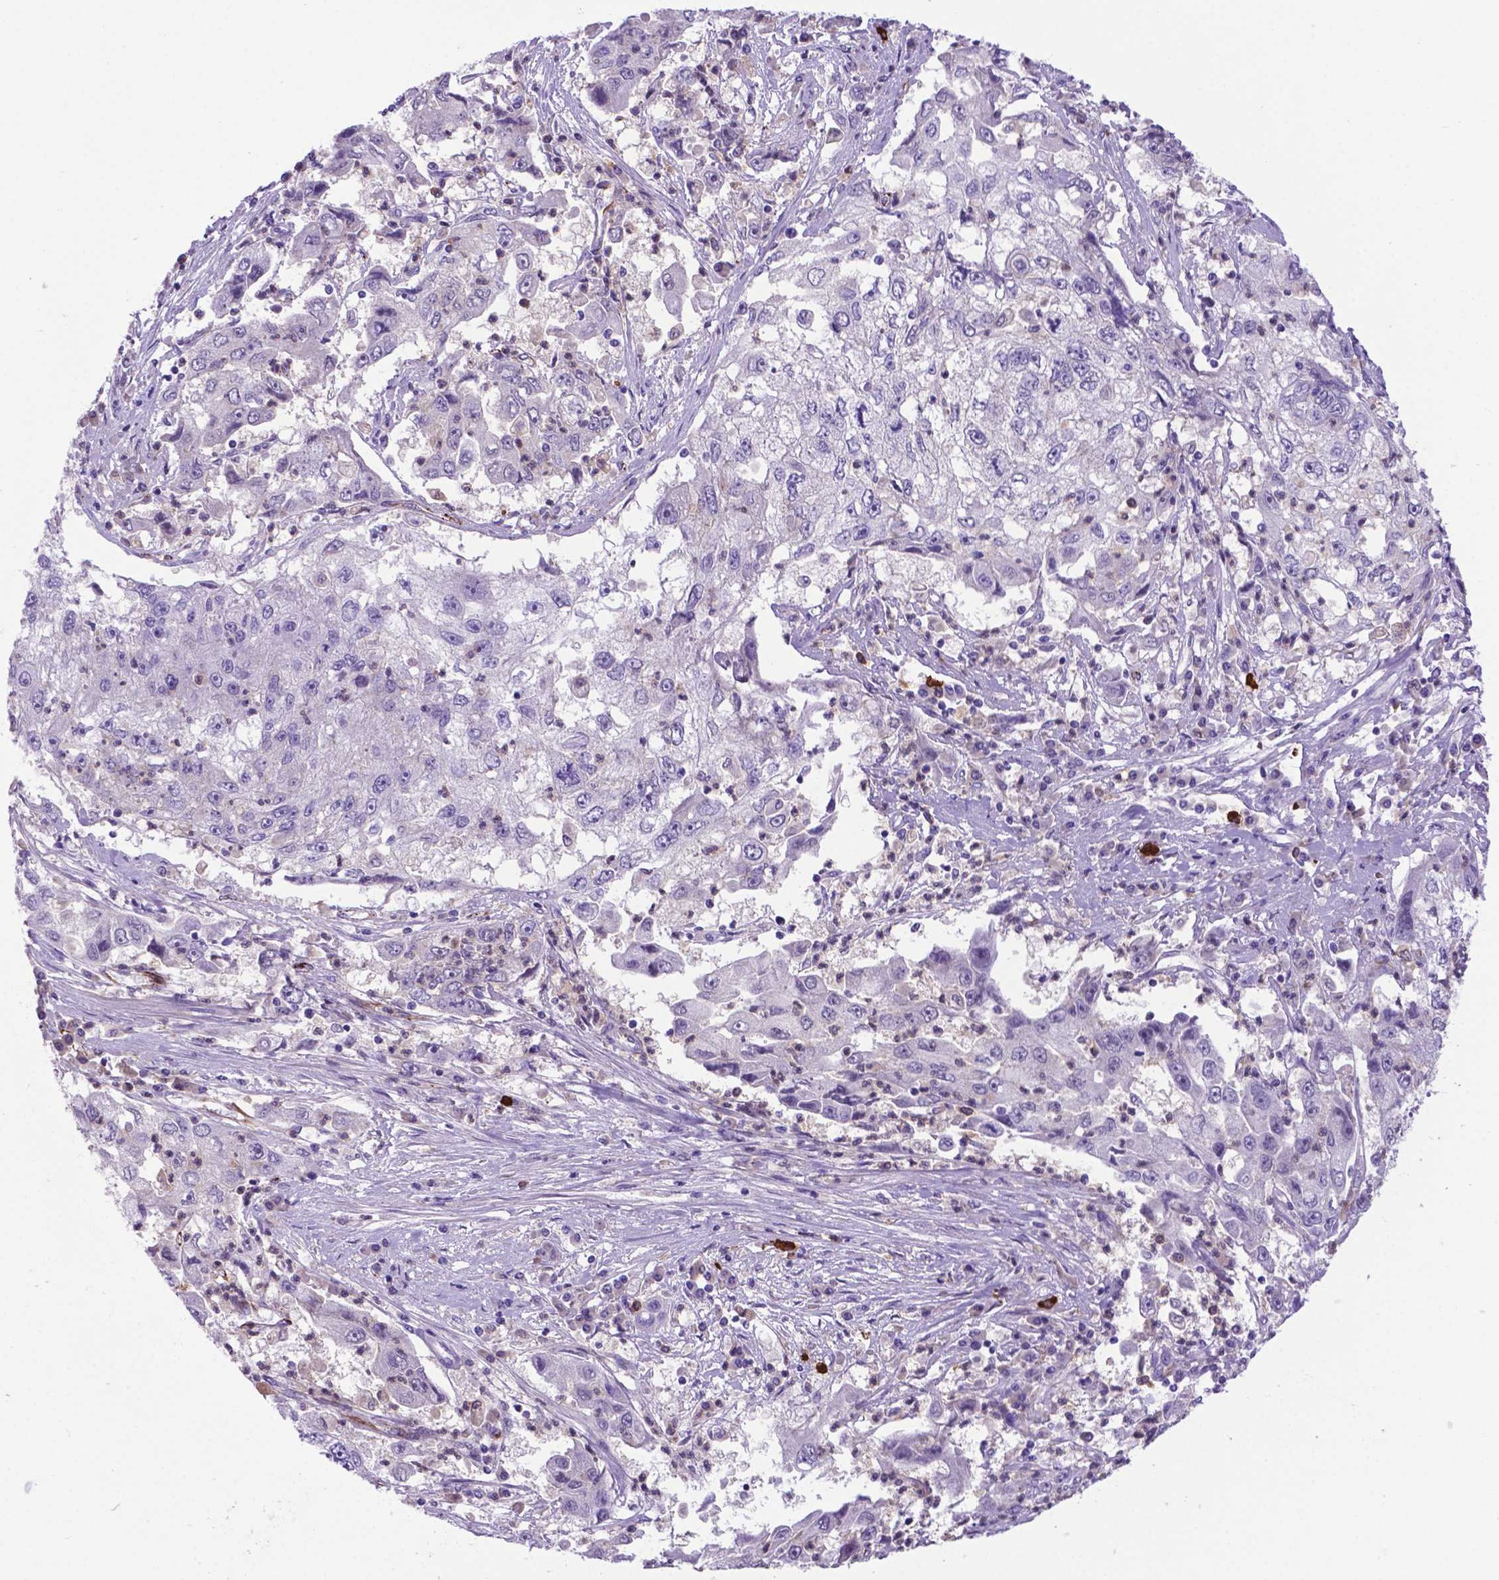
{"staining": {"intensity": "negative", "quantity": "none", "location": "none"}, "tissue": "cervical cancer", "cell_type": "Tumor cells", "image_type": "cancer", "snomed": [{"axis": "morphology", "description": "Squamous cell carcinoma, NOS"}, {"axis": "topography", "description": "Cervix"}], "caption": "This is an immunohistochemistry photomicrograph of squamous cell carcinoma (cervical). There is no staining in tumor cells.", "gene": "LZTR1", "patient": {"sex": "female", "age": 36}}